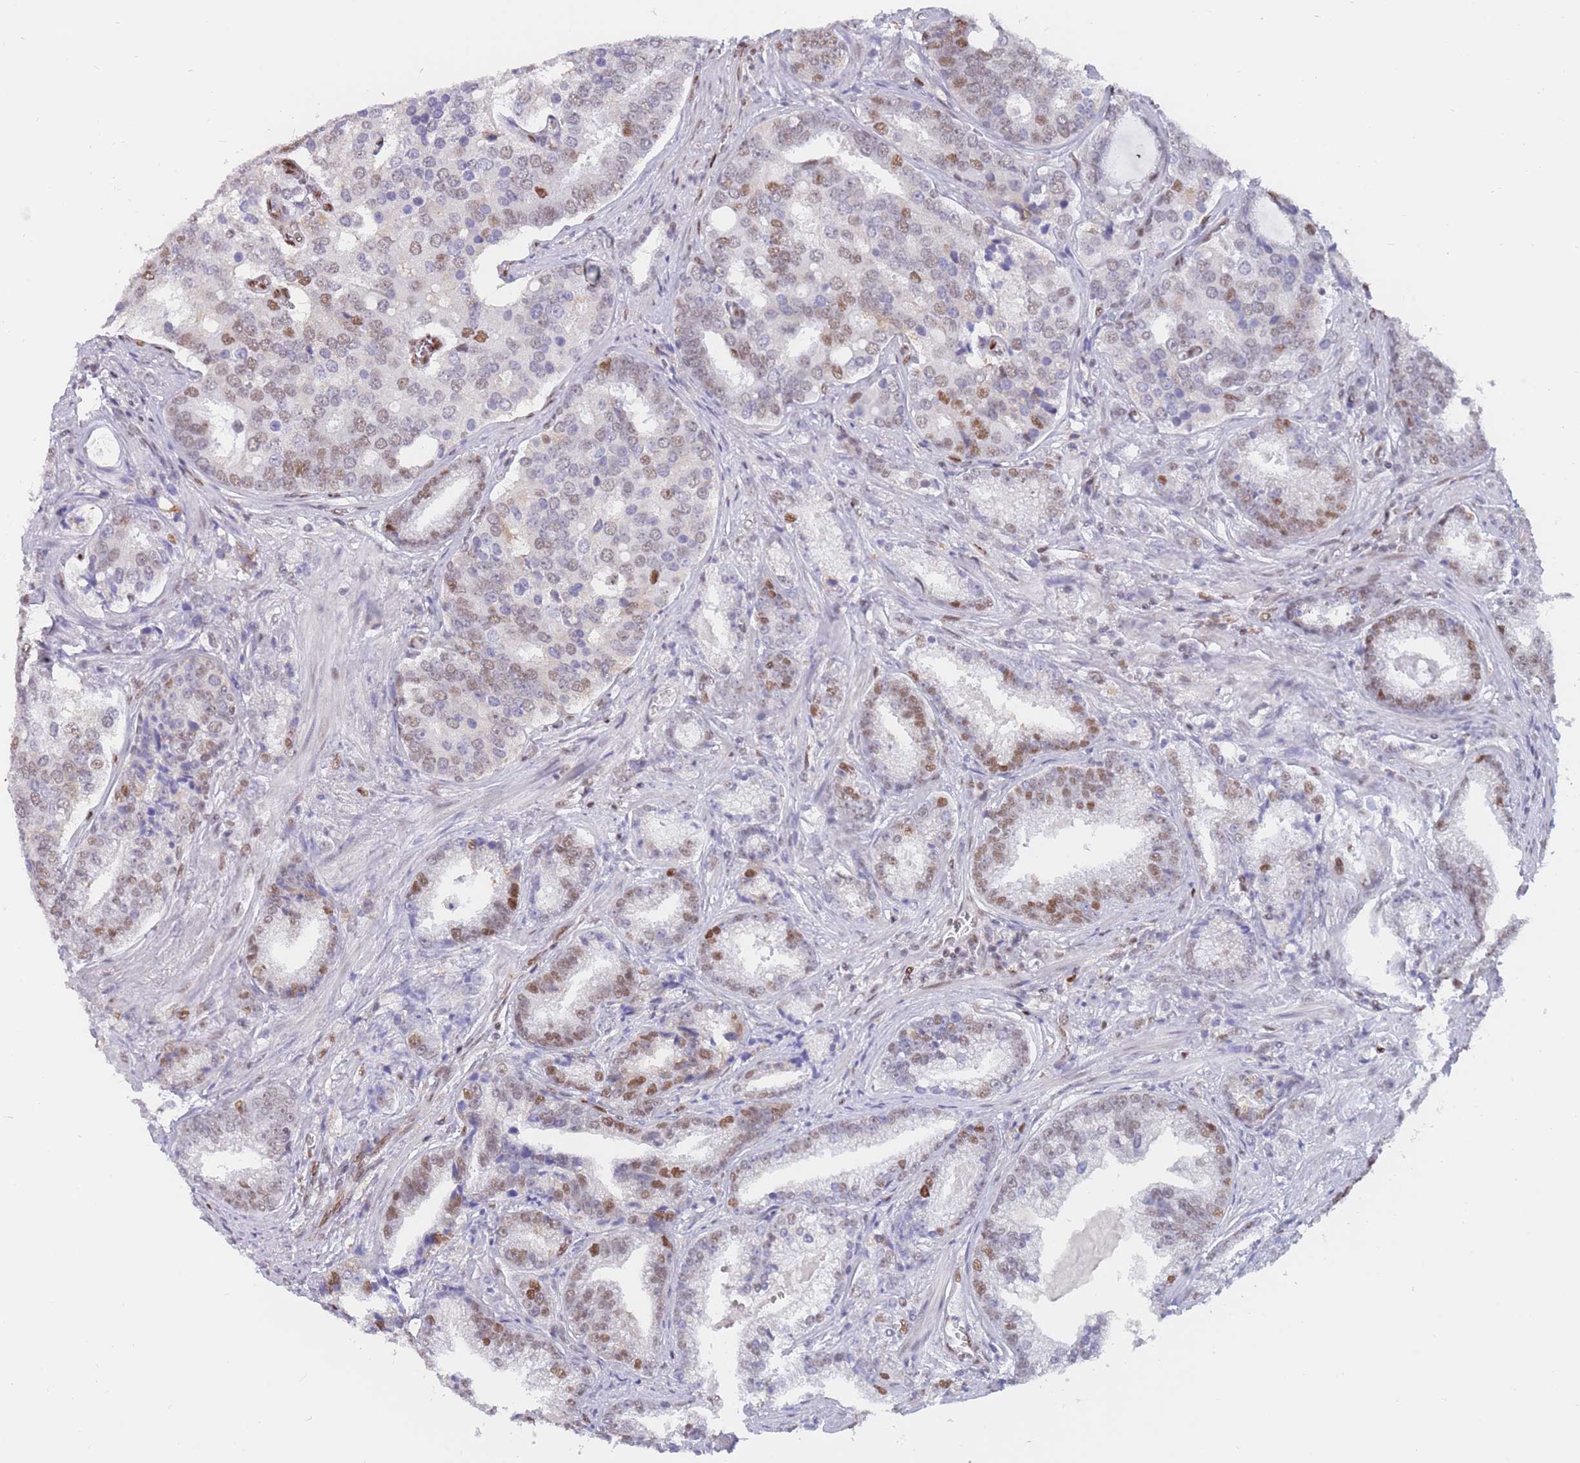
{"staining": {"intensity": "moderate", "quantity": "25%-75%", "location": "nuclear"}, "tissue": "prostate cancer", "cell_type": "Tumor cells", "image_type": "cancer", "snomed": [{"axis": "morphology", "description": "Adenocarcinoma, High grade"}, {"axis": "topography", "description": "Prostate"}], "caption": "The histopathology image reveals staining of prostate adenocarcinoma (high-grade), revealing moderate nuclear protein staining (brown color) within tumor cells. (DAB IHC, brown staining for protein, blue staining for nuclei).", "gene": "NASP", "patient": {"sex": "male", "age": 67}}